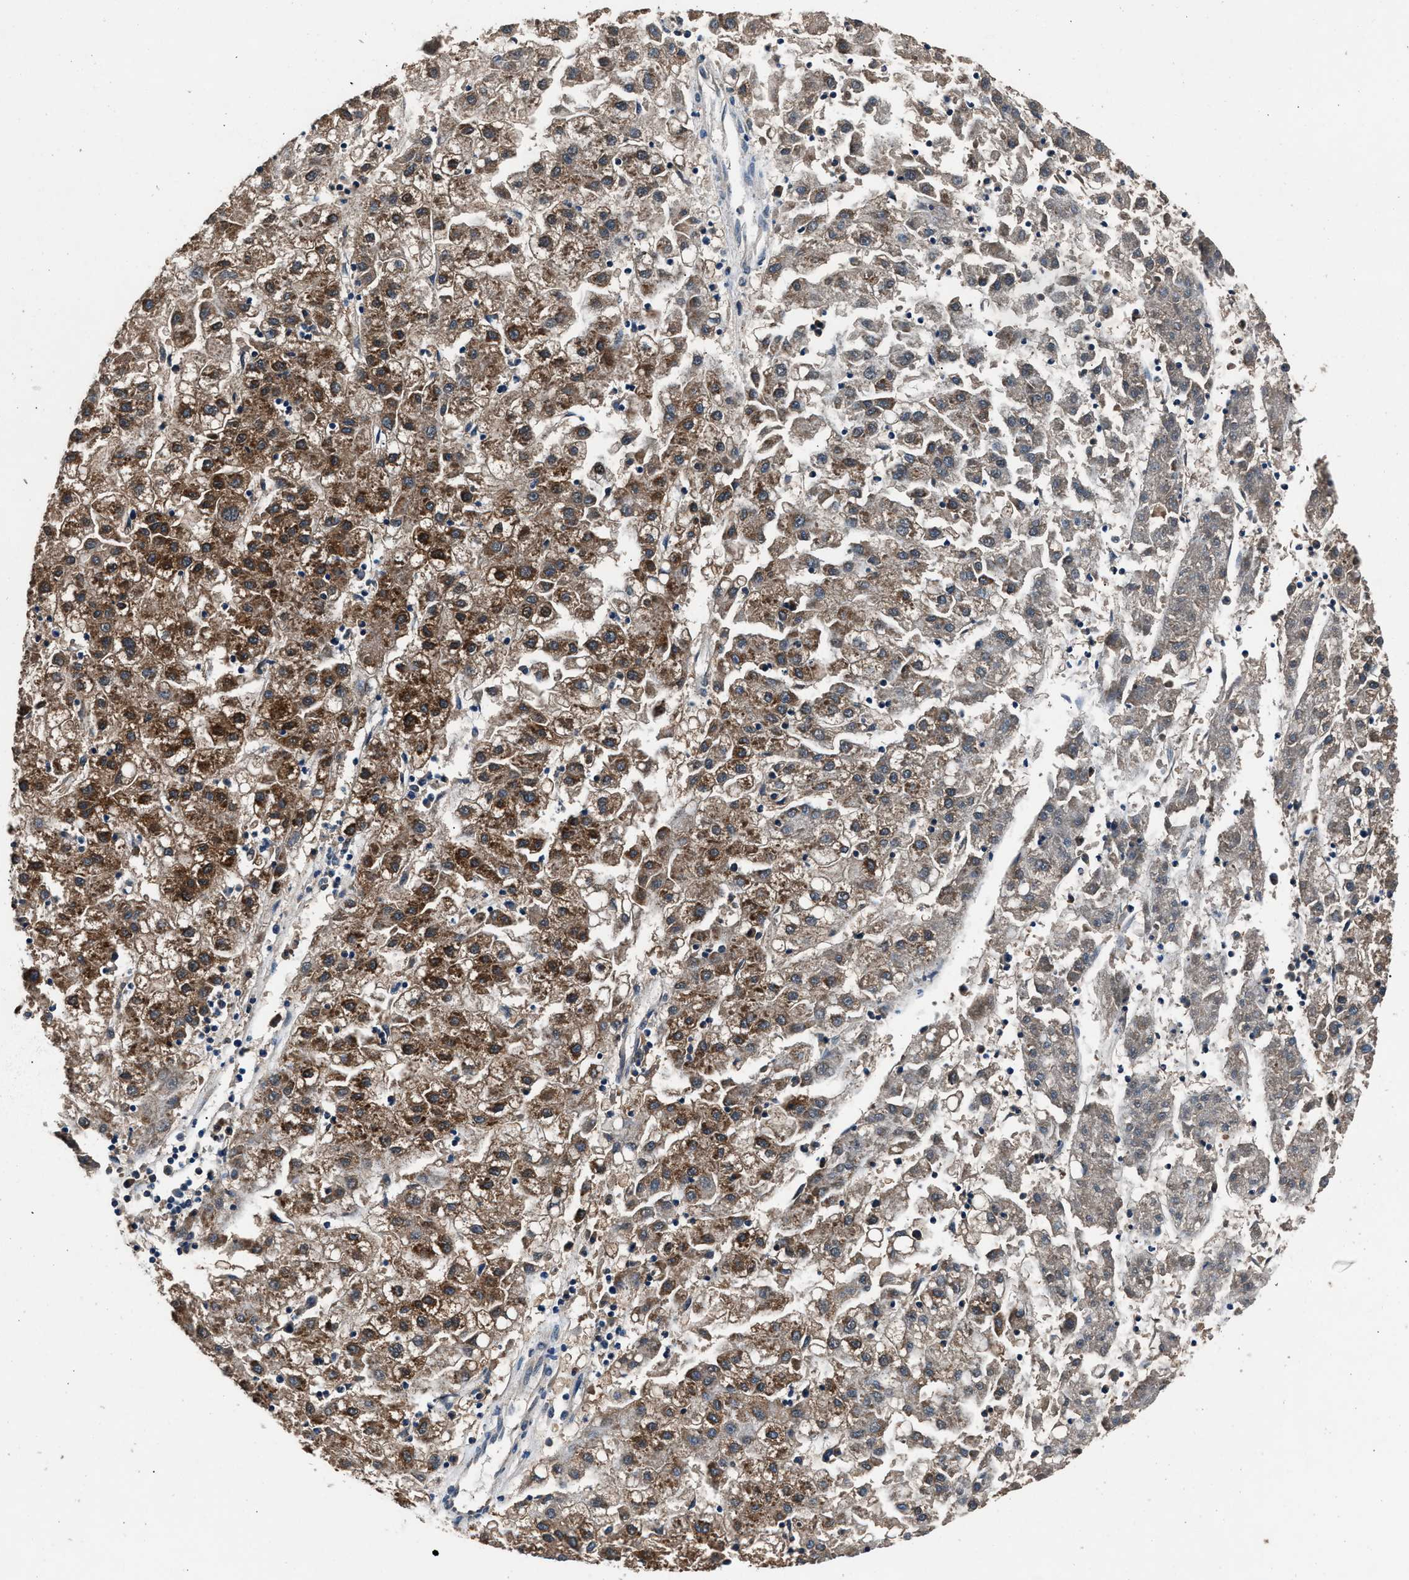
{"staining": {"intensity": "strong", "quantity": ">75%", "location": "cytoplasmic/membranous"}, "tissue": "liver cancer", "cell_type": "Tumor cells", "image_type": "cancer", "snomed": [{"axis": "morphology", "description": "Carcinoma, Hepatocellular, NOS"}, {"axis": "topography", "description": "Liver"}], "caption": "A high-resolution histopathology image shows immunohistochemistry staining of liver cancer, which displays strong cytoplasmic/membranous positivity in about >75% of tumor cells. Using DAB (brown) and hematoxylin (blue) stains, captured at high magnification using brightfield microscopy.", "gene": "DENND6B", "patient": {"sex": "male", "age": 72}}